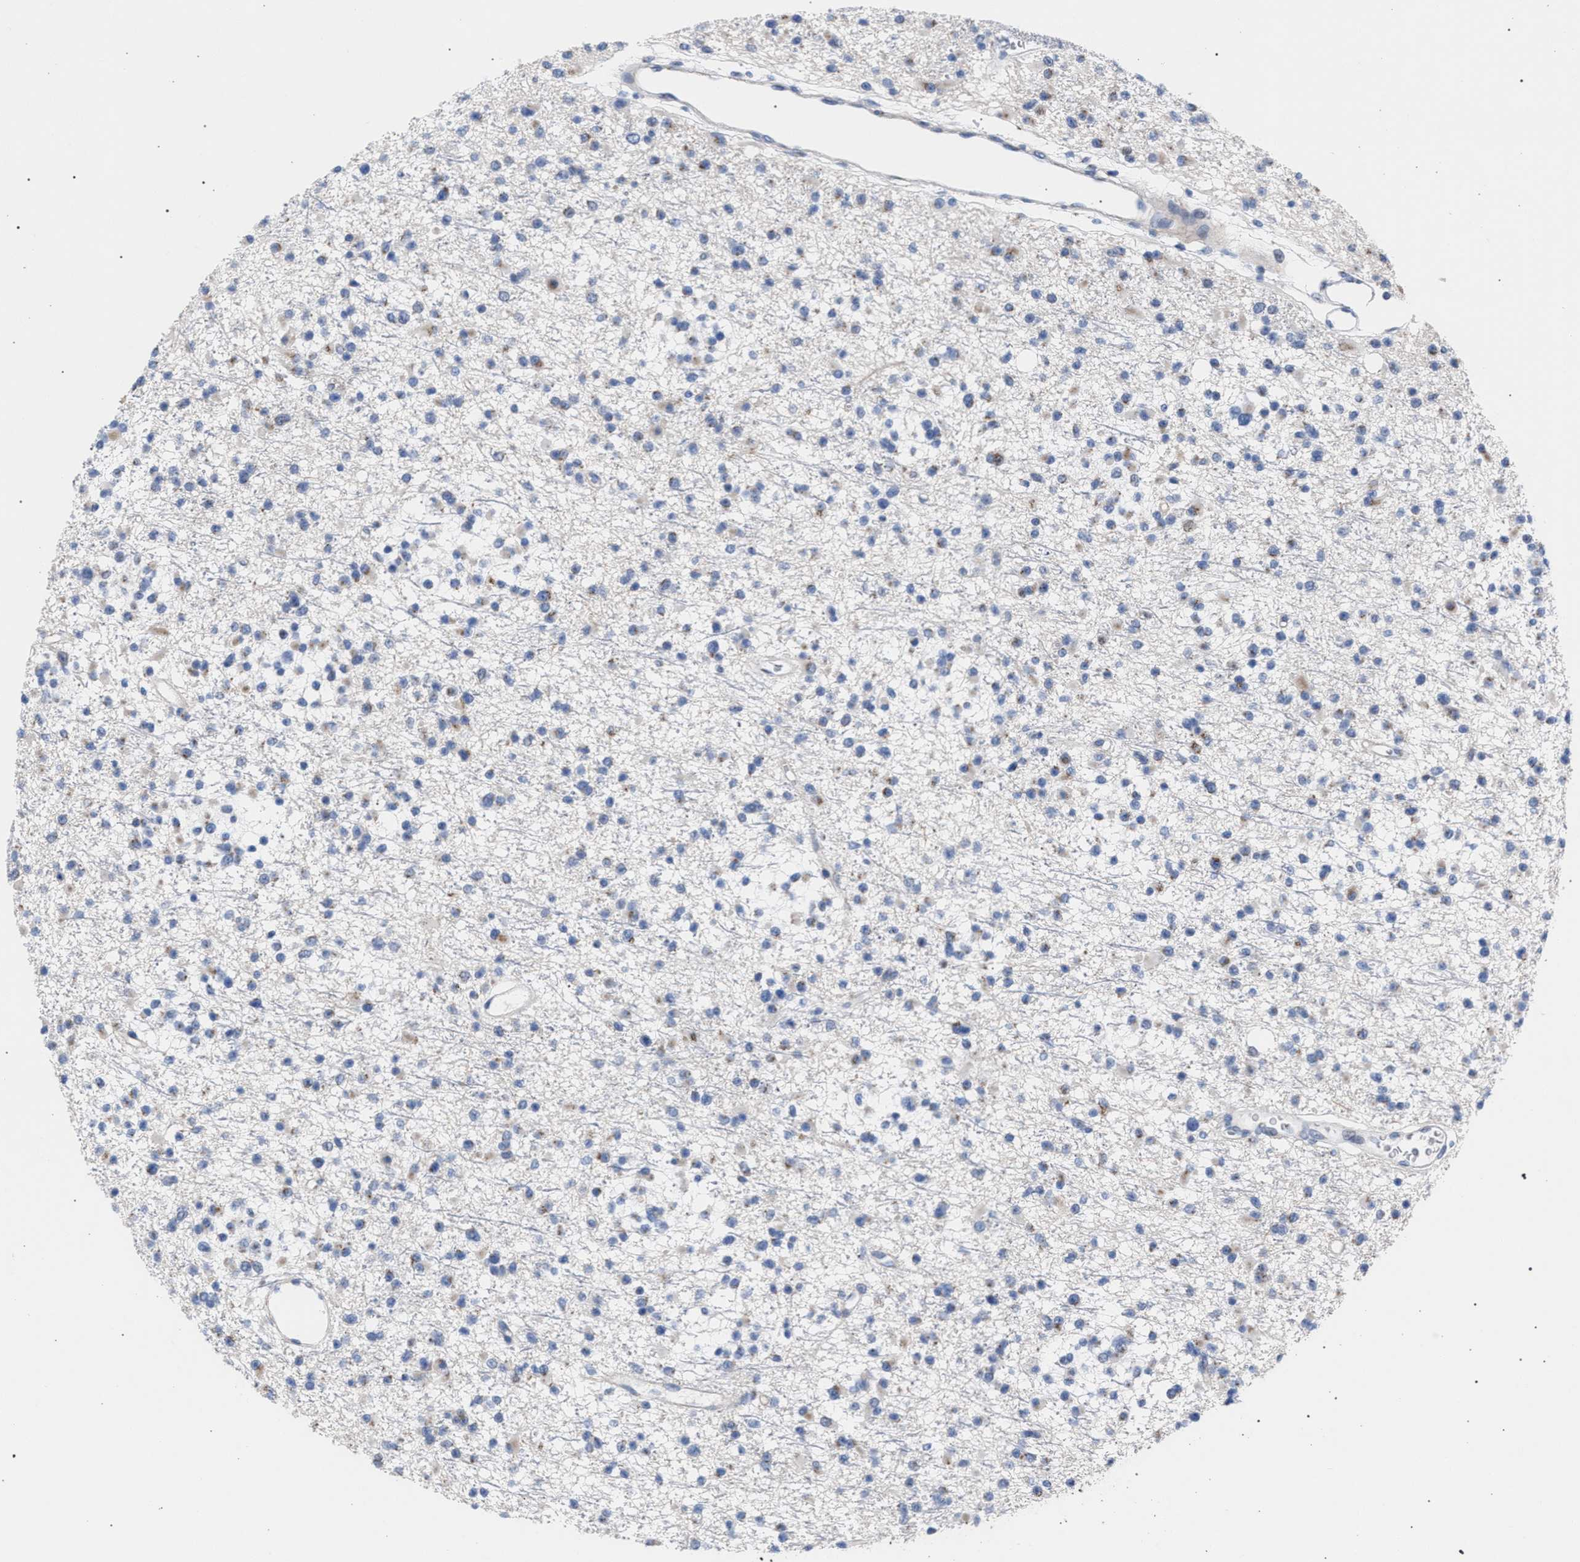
{"staining": {"intensity": "weak", "quantity": "<25%", "location": "cytoplasmic/membranous"}, "tissue": "glioma", "cell_type": "Tumor cells", "image_type": "cancer", "snomed": [{"axis": "morphology", "description": "Glioma, malignant, Low grade"}, {"axis": "topography", "description": "Brain"}], "caption": "Tumor cells are negative for brown protein staining in malignant glioma (low-grade).", "gene": "GOLGA2", "patient": {"sex": "female", "age": 22}}